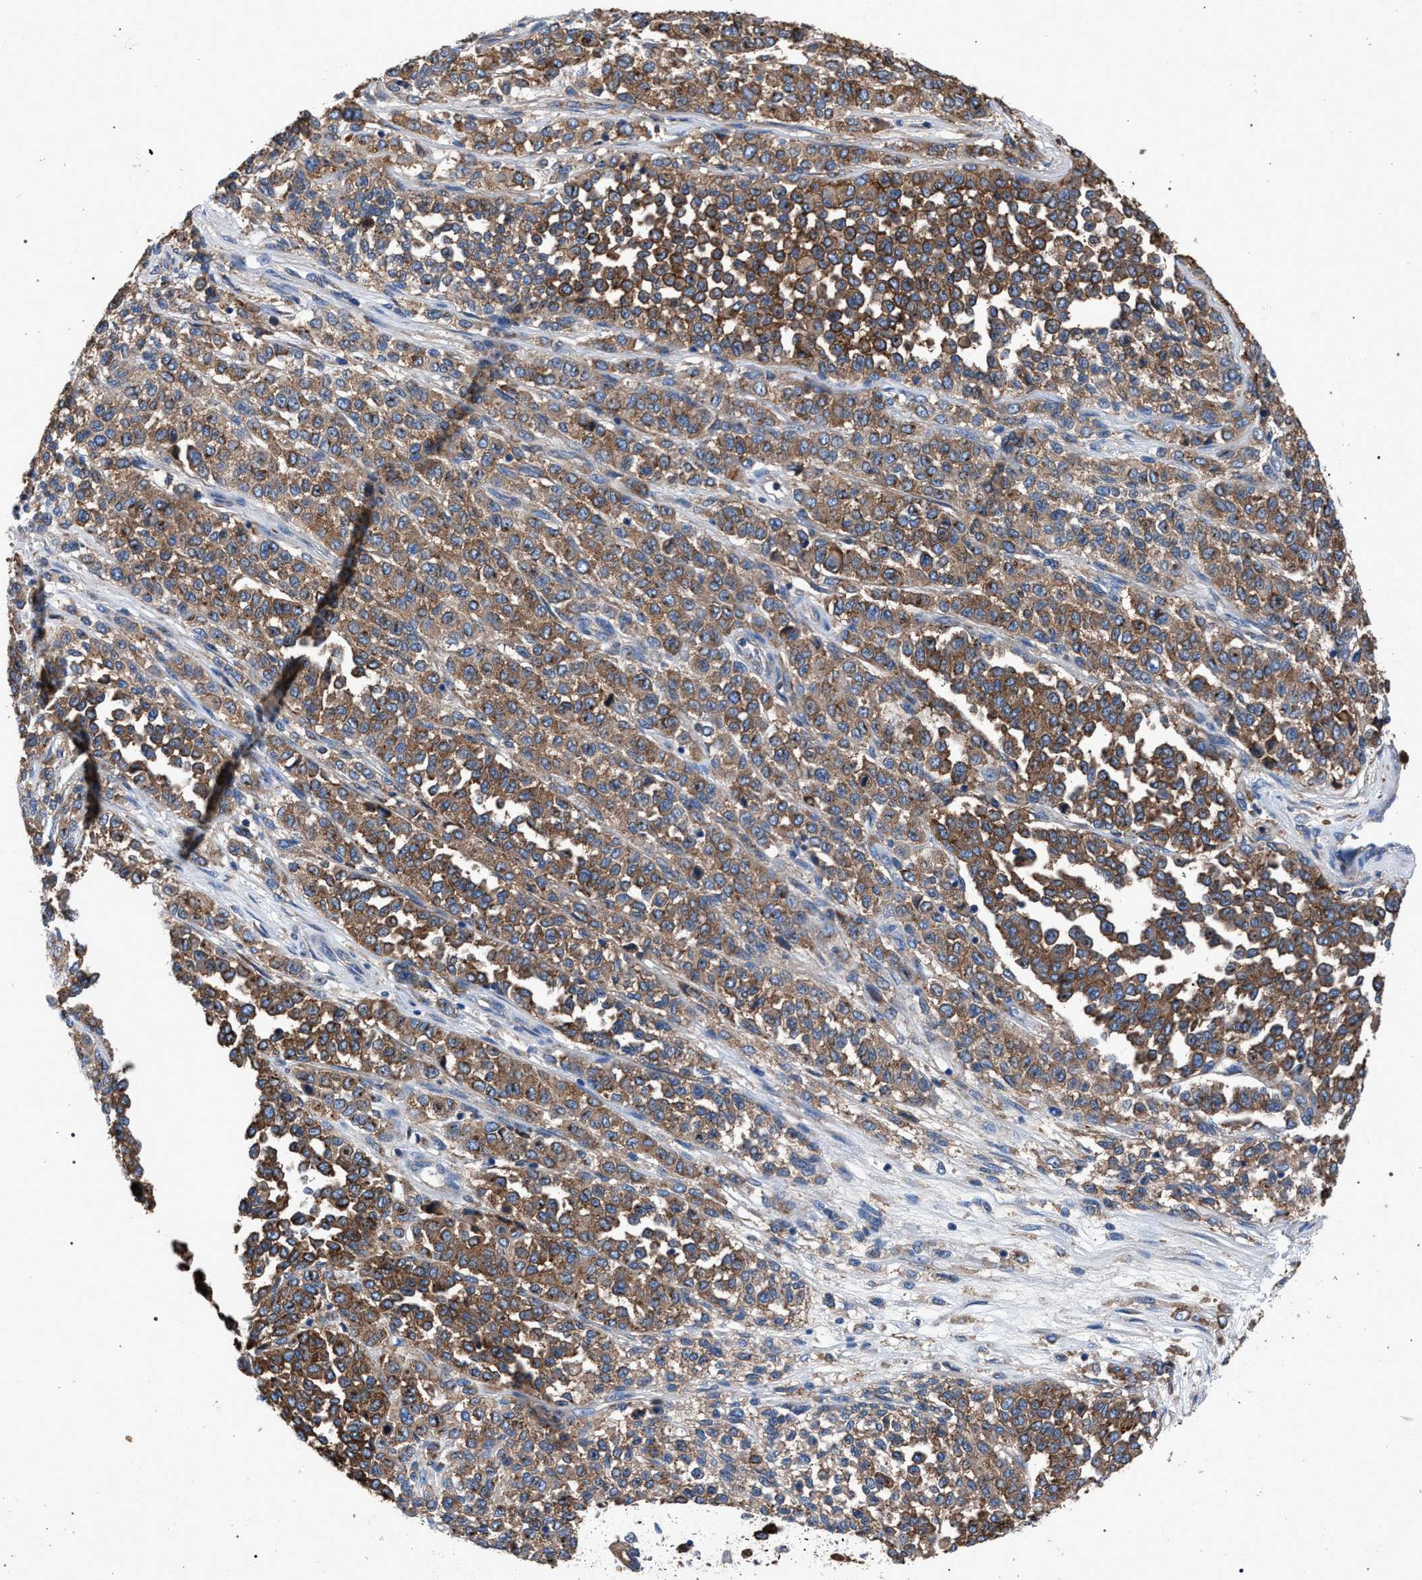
{"staining": {"intensity": "moderate", "quantity": ">75%", "location": "cytoplasmic/membranous"}, "tissue": "melanoma", "cell_type": "Tumor cells", "image_type": "cancer", "snomed": [{"axis": "morphology", "description": "Malignant melanoma, Metastatic site"}, {"axis": "topography", "description": "Pancreas"}], "caption": "The histopathology image shows immunohistochemical staining of melanoma. There is moderate cytoplasmic/membranous positivity is identified in about >75% of tumor cells.", "gene": "ATP6V0A1", "patient": {"sex": "female", "age": 30}}